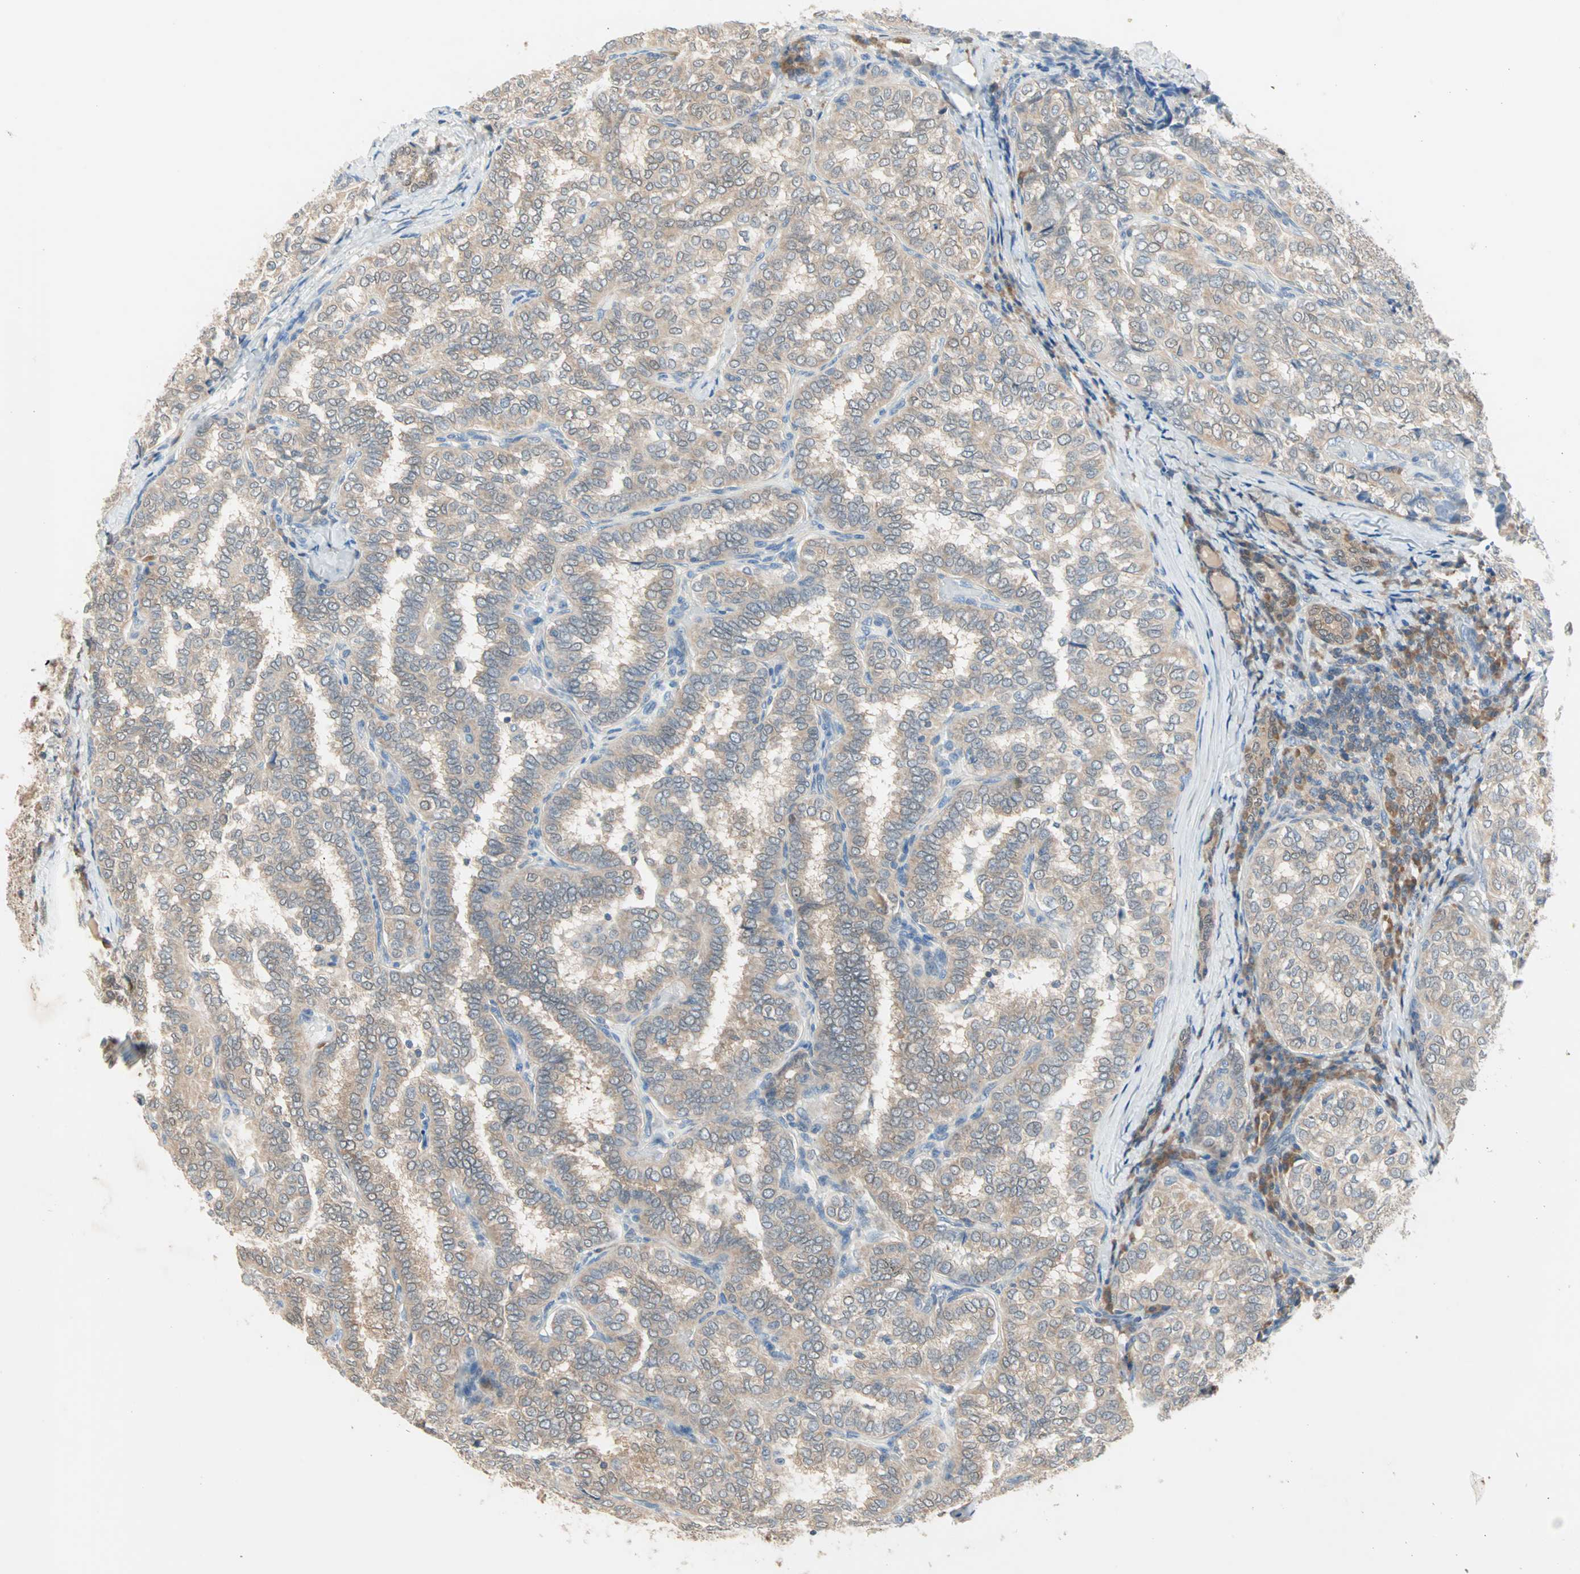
{"staining": {"intensity": "moderate", "quantity": ">75%", "location": "cytoplasmic/membranous"}, "tissue": "thyroid cancer", "cell_type": "Tumor cells", "image_type": "cancer", "snomed": [{"axis": "morphology", "description": "Normal tissue, NOS"}, {"axis": "morphology", "description": "Papillary adenocarcinoma, NOS"}, {"axis": "topography", "description": "Thyroid gland"}], "caption": "Immunohistochemistry photomicrograph of human papillary adenocarcinoma (thyroid) stained for a protein (brown), which displays medium levels of moderate cytoplasmic/membranous staining in approximately >75% of tumor cells.", "gene": "MPI", "patient": {"sex": "female", "age": 30}}